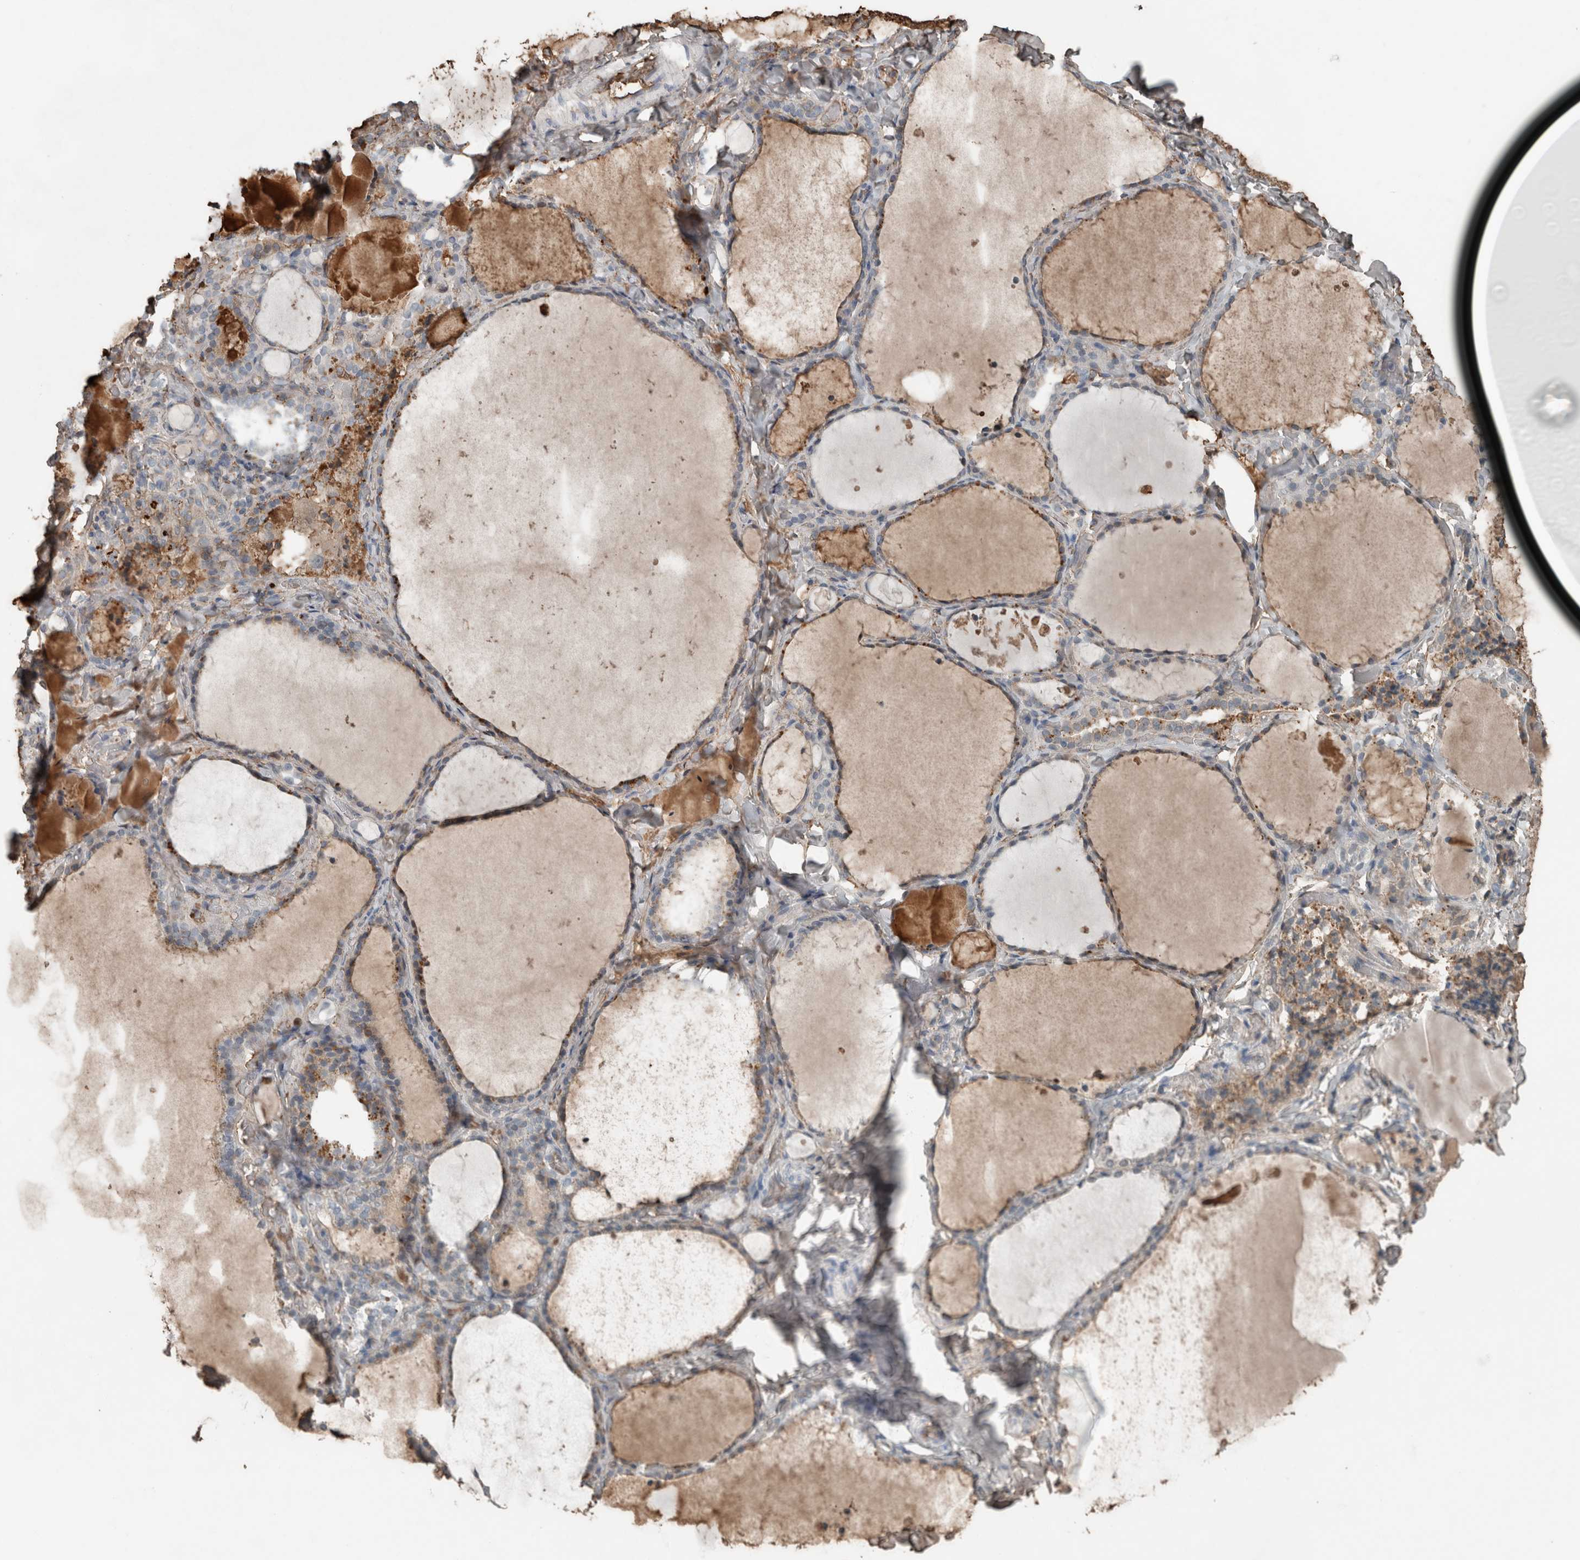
{"staining": {"intensity": "weak", "quantity": "25%-75%", "location": "cytoplasmic/membranous"}, "tissue": "thyroid gland", "cell_type": "Glandular cells", "image_type": "normal", "snomed": [{"axis": "morphology", "description": "Normal tissue, NOS"}, {"axis": "topography", "description": "Thyroid gland"}], "caption": "Immunohistochemistry (DAB) staining of normal human thyroid gland displays weak cytoplasmic/membranous protein expression in approximately 25%-75% of glandular cells.", "gene": "USP34", "patient": {"sex": "female", "age": 22}}